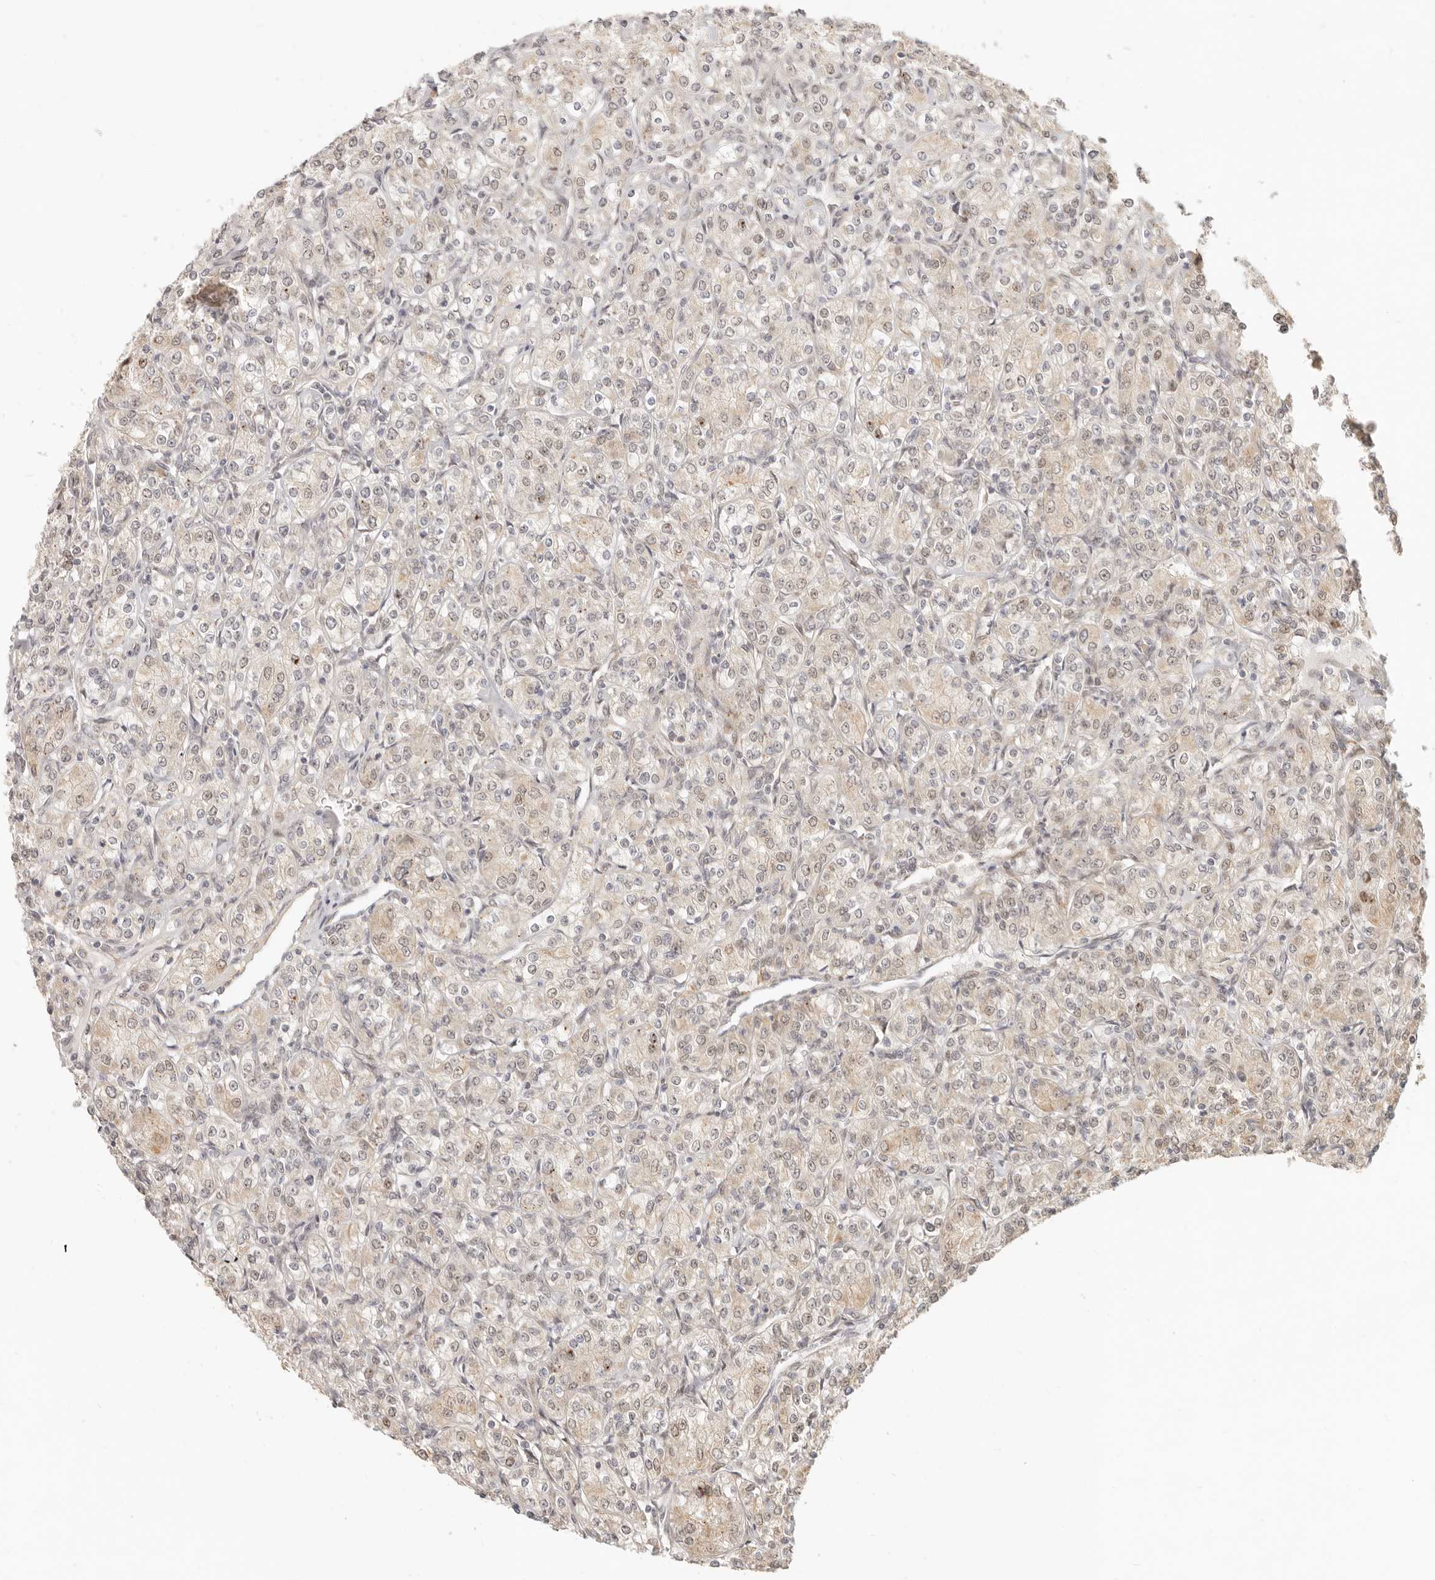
{"staining": {"intensity": "weak", "quantity": "<25%", "location": "cytoplasmic/membranous"}, "tissue": "renal cancer", "cell_type": "Tumor cells", "image_type": "cancer", "snomed": [{"axis": "morphology", "description": "Adenocarcinoma, NOS"}, {"axis": "topography", "description": "Kidney"}], "caption": "IHC photomicrograph of adenocarcinoma (renal) stained for a protein (brown), which displays no staining in tumor cells.", "gene": "TUFT1", "patient": {"sex": "male", "age": 77}}